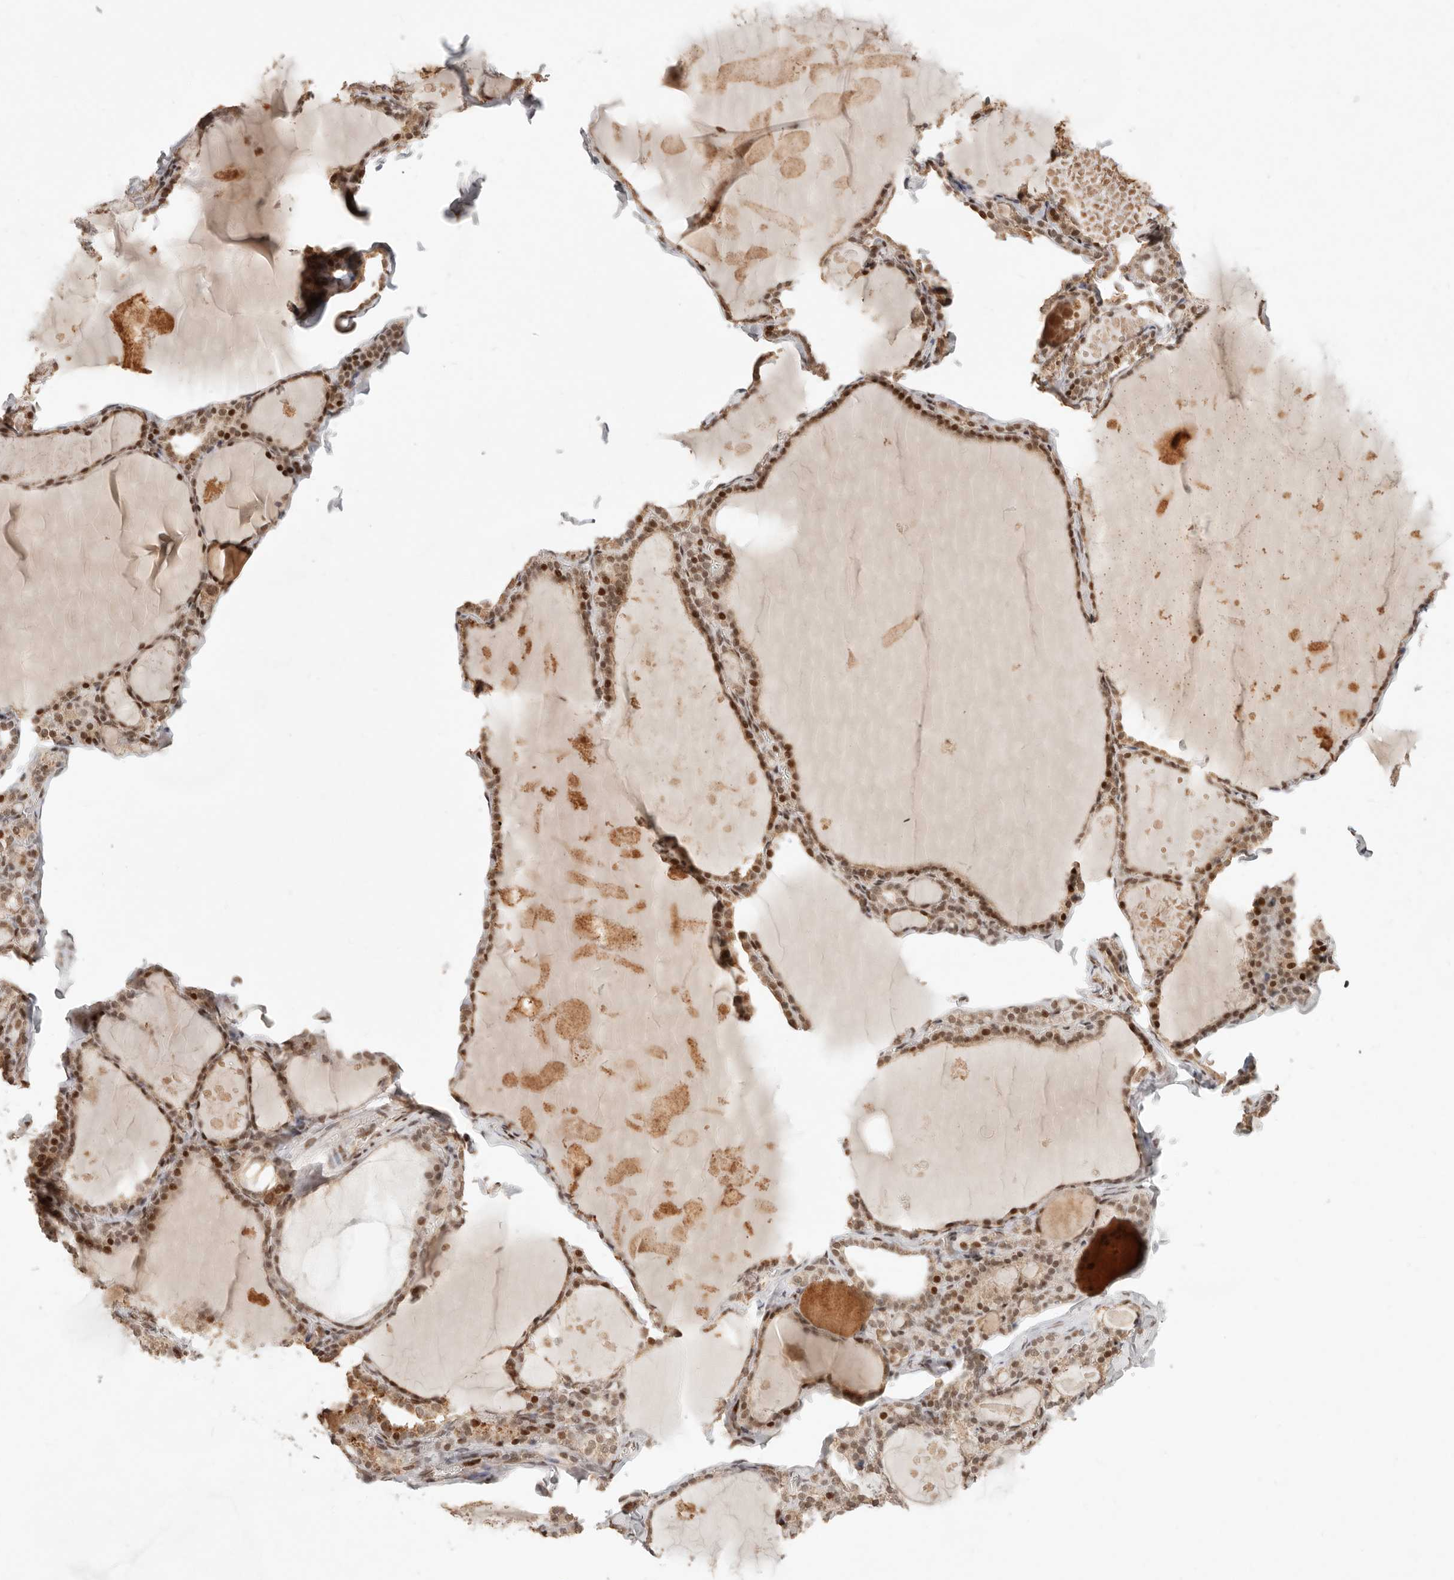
{"staining": {"intensity": "moderate", "quantity": ">75%", "location": "cytoplasmic/membranous,nuclear"}, "tissue": "thyroid gland", "cell_type": "Glandular cells", "image_type": "normal", "snomed": [{"axis": "morphology", "description": "Normal tissue, NOS"}, {"axis": "topography", "description": "Thyroid gland"}], "caption": "Immunohistochemical staining of normal human thyroid gland demonstrates moderate cytoplasmic/membranous,nuclear protein expression in about >75% of glandular cells.", "gene": "NPAS2", "patient": {"sex": "male", "age": 56}}